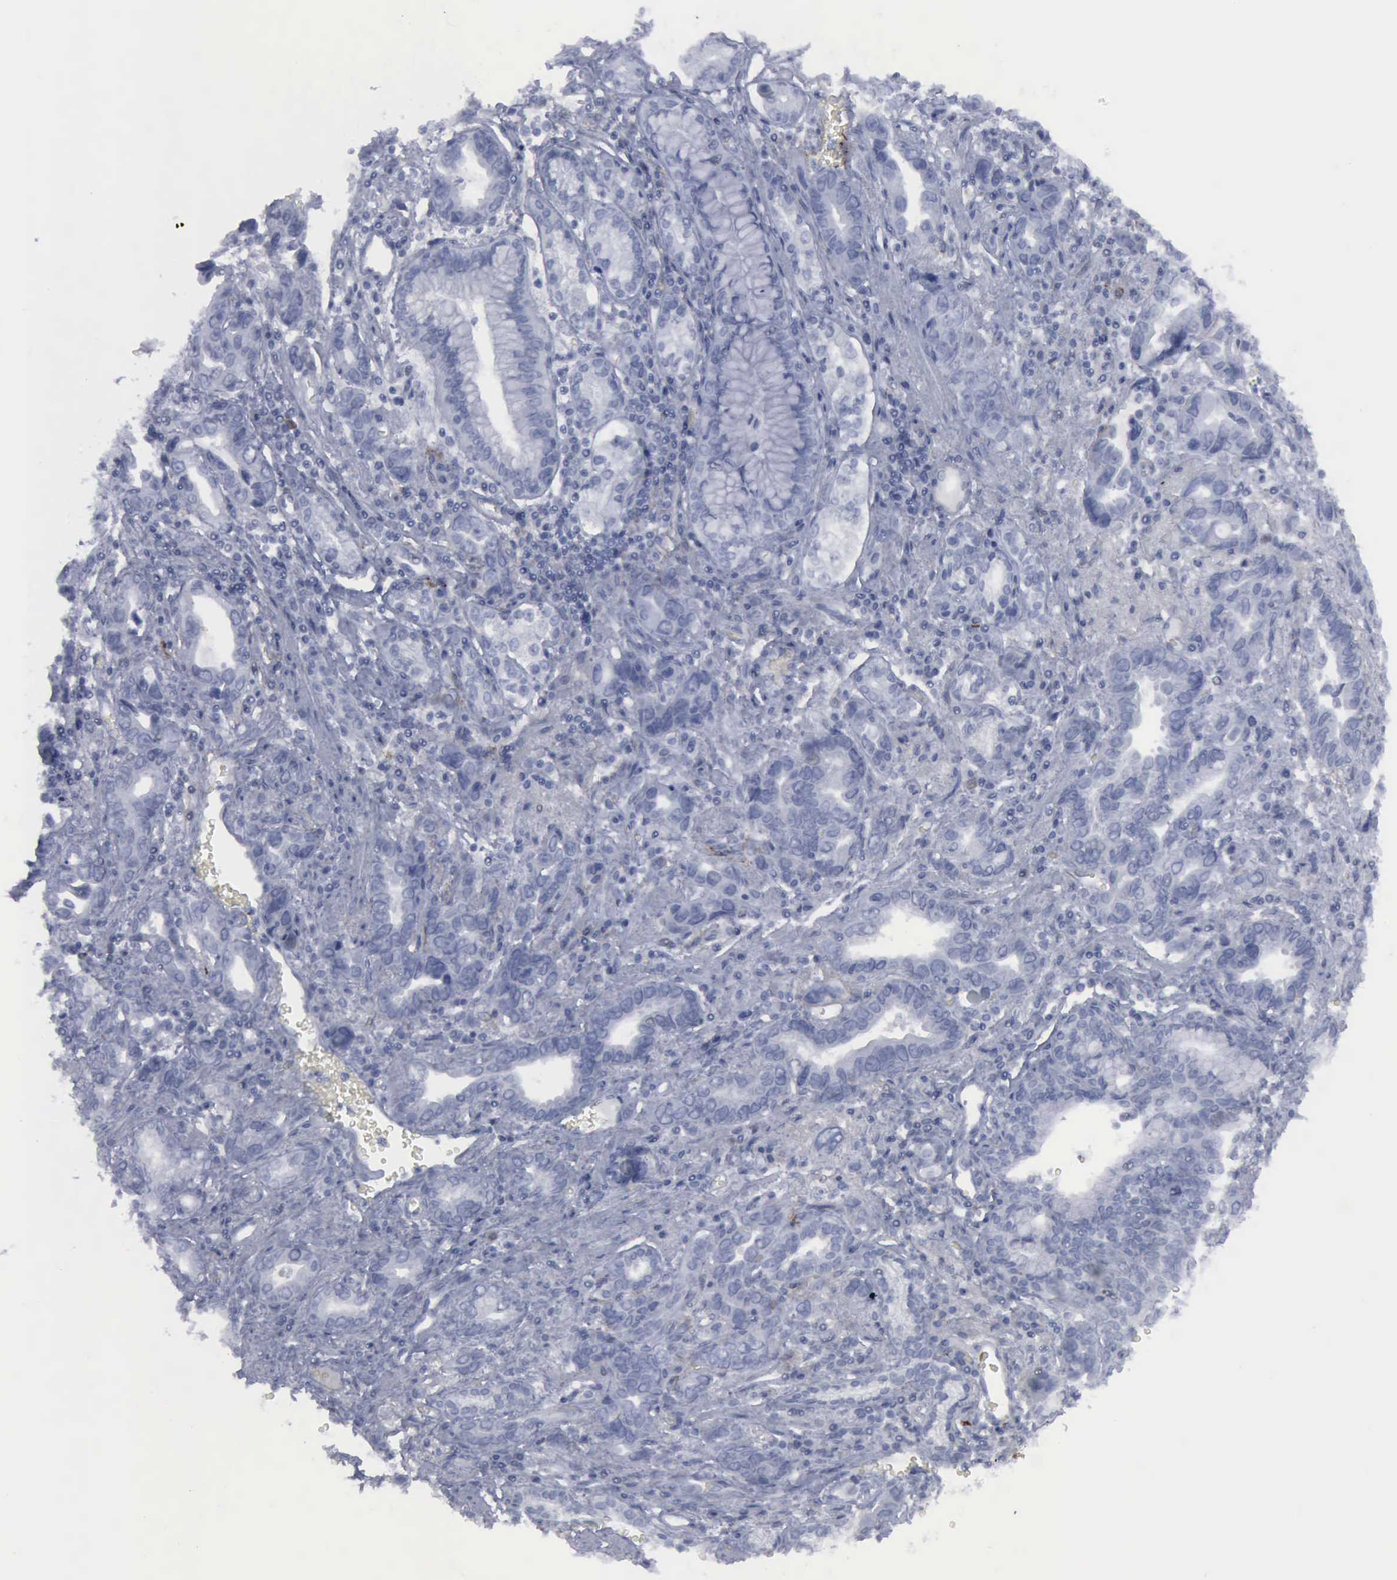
{"staining": {"intensity": "negative", "quantity": "none", "location": "none"}, "tissue": "stomach cancer", "cell_type": "Tumor cells", "image_type": "cancer", "snomed": [{"axis": "morphology", "description": "Adenocarcinoma, NOS"}, {"axis": "topography", "description": "Stomach"}], "caption": "There is no significant positivity in tumor cells of stomach cancer (adenocarcinoma). (Brightfield microscopy of DAB (3,3'-diaminobenzidine) IHC at high magnification).", "gene": "VCAM1", "patient": {"sex": "male", "age": 78}}